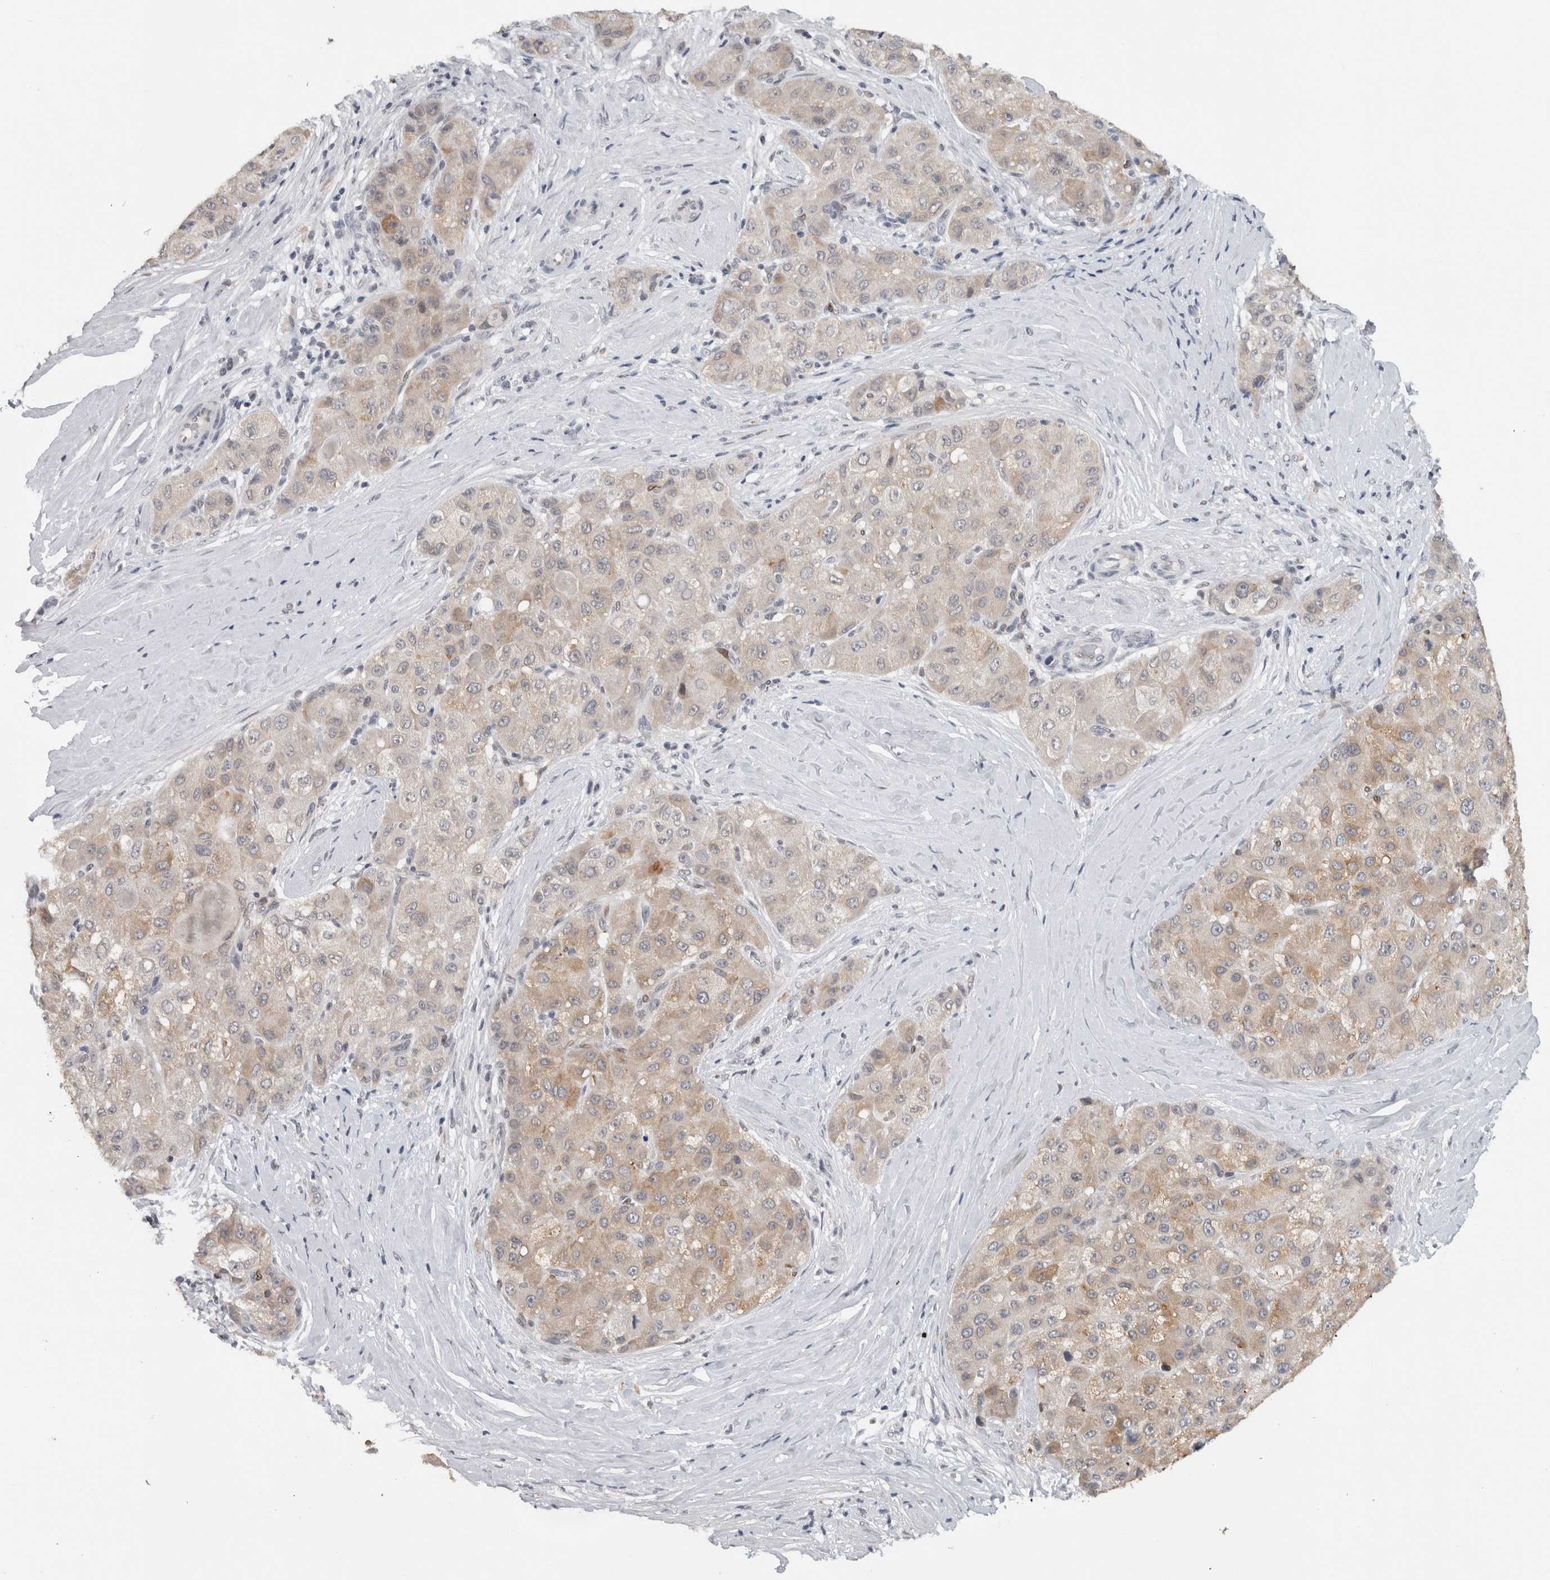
{"staining": {"intensity": "weak", "quantity": "25%-75%", "location": "cytoplasmic/membranous"}, "tissue": "liver cancer", "cell_type": "Tumor cells", "image_type": "cancer", "snomed": [{"axis": "morphology", "description": "Carcinoma, Hepatocellular, NOS"}, {"axis": "topography", "description": "Liver"}], "caption": "Liver cancer tissue reveals weak cytoplasmic/membranous positivity in approximately 25%-75% of tumor cells", "gene": "PRXL2A", "patient": {"sex": "male", "age": 80}}